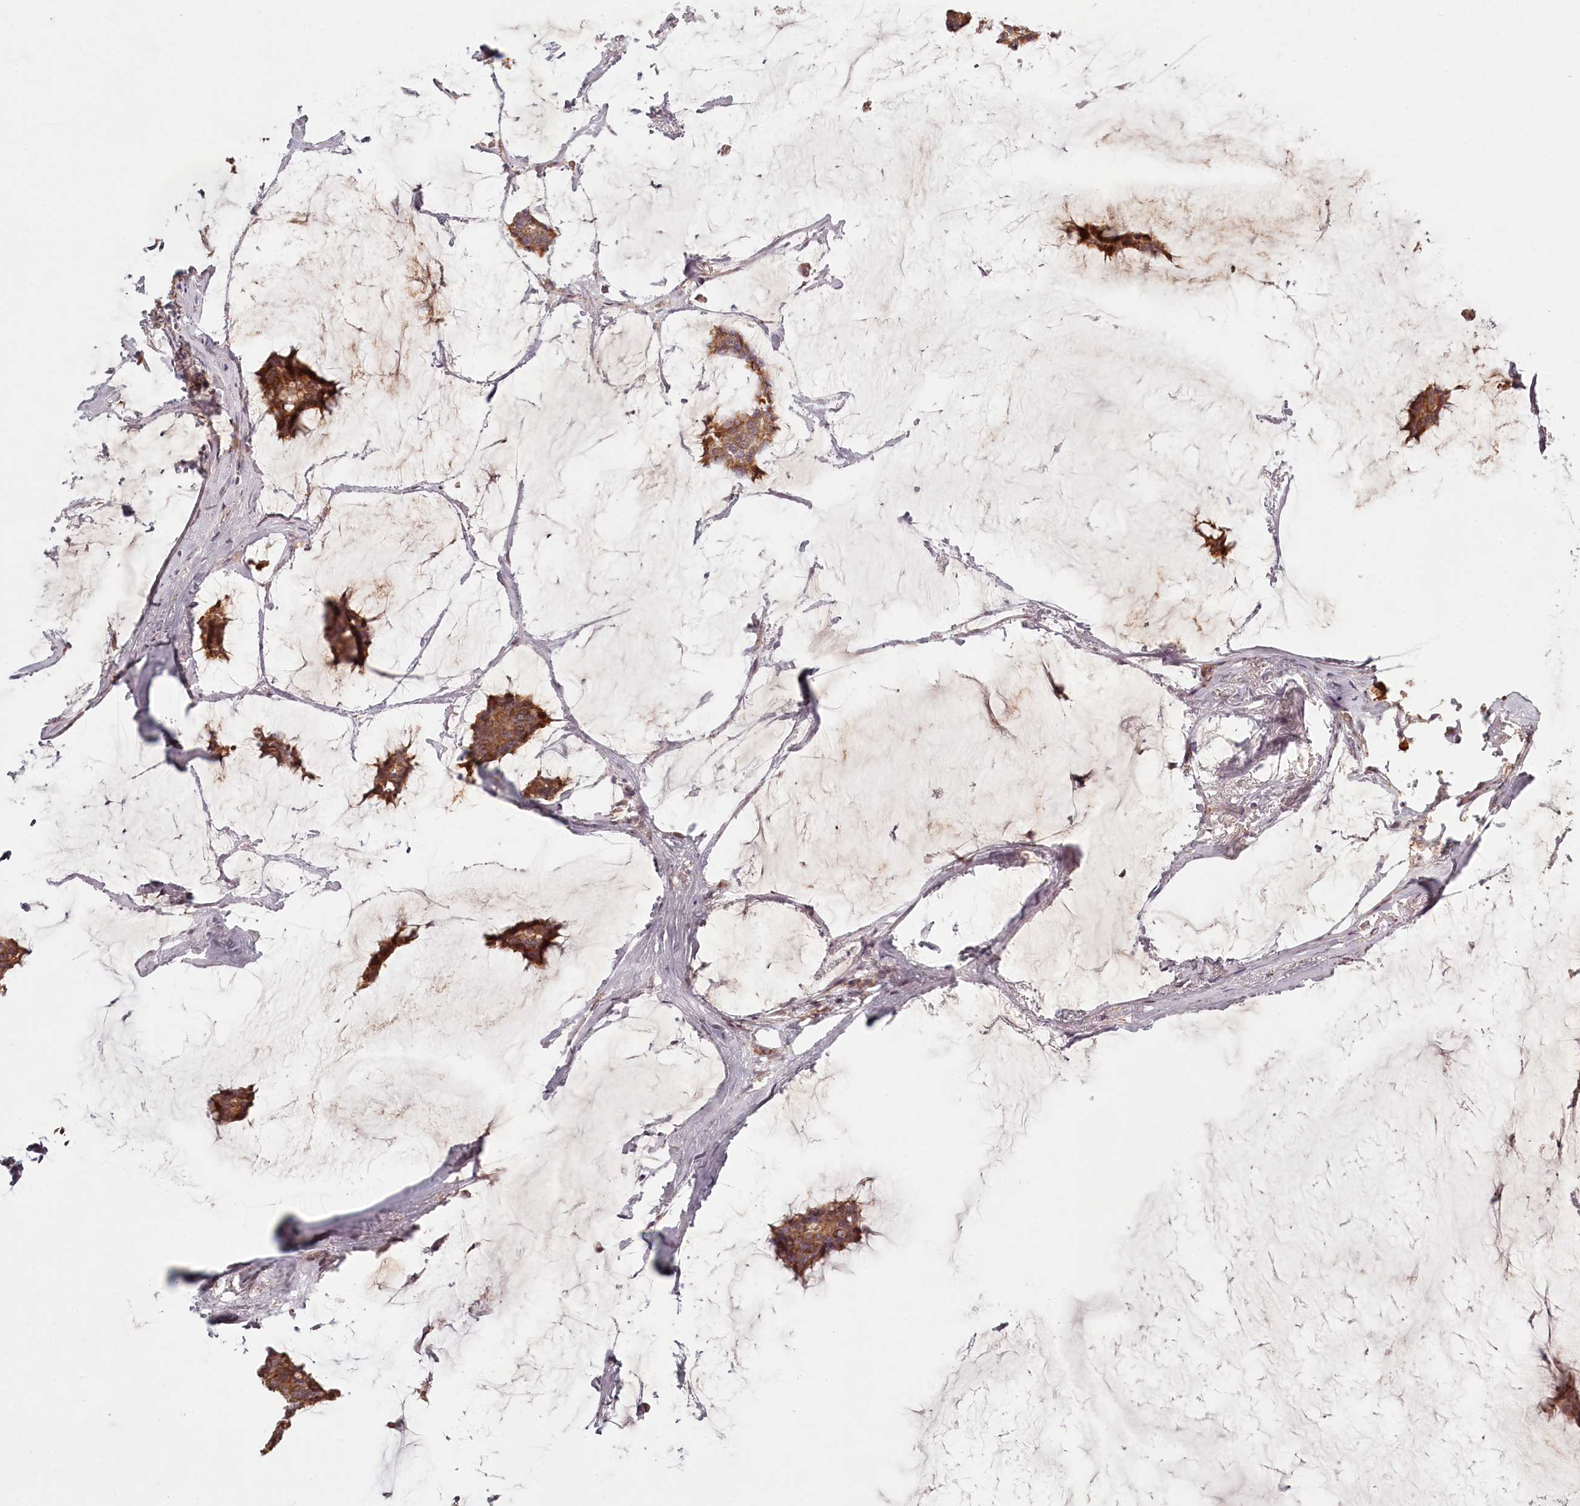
{"staining": {"intensity": "moderate", "quantity": ">75%", "location": "cytoplasmic/membranous"}, "tissue": "breast cancer", "cell_type": "Tumor cells", "image_type": "cancer", "snomed": [{"axis": "morphology", "description": "Duct carcinoma"}, {"axis": "topography", "description": "Breast"}], "caption": "Tumor cells show moderate cytoplasmic/membranous expression in about >75% of cells in infiltrating ductal carcinoma (breast). The staining was performed using DAB, with brown indicating positive protein expression. Nuclei are stained blue with hematoxylin.", "gene": "TMIE", "patient": {"sex": "female", "age": 93}}